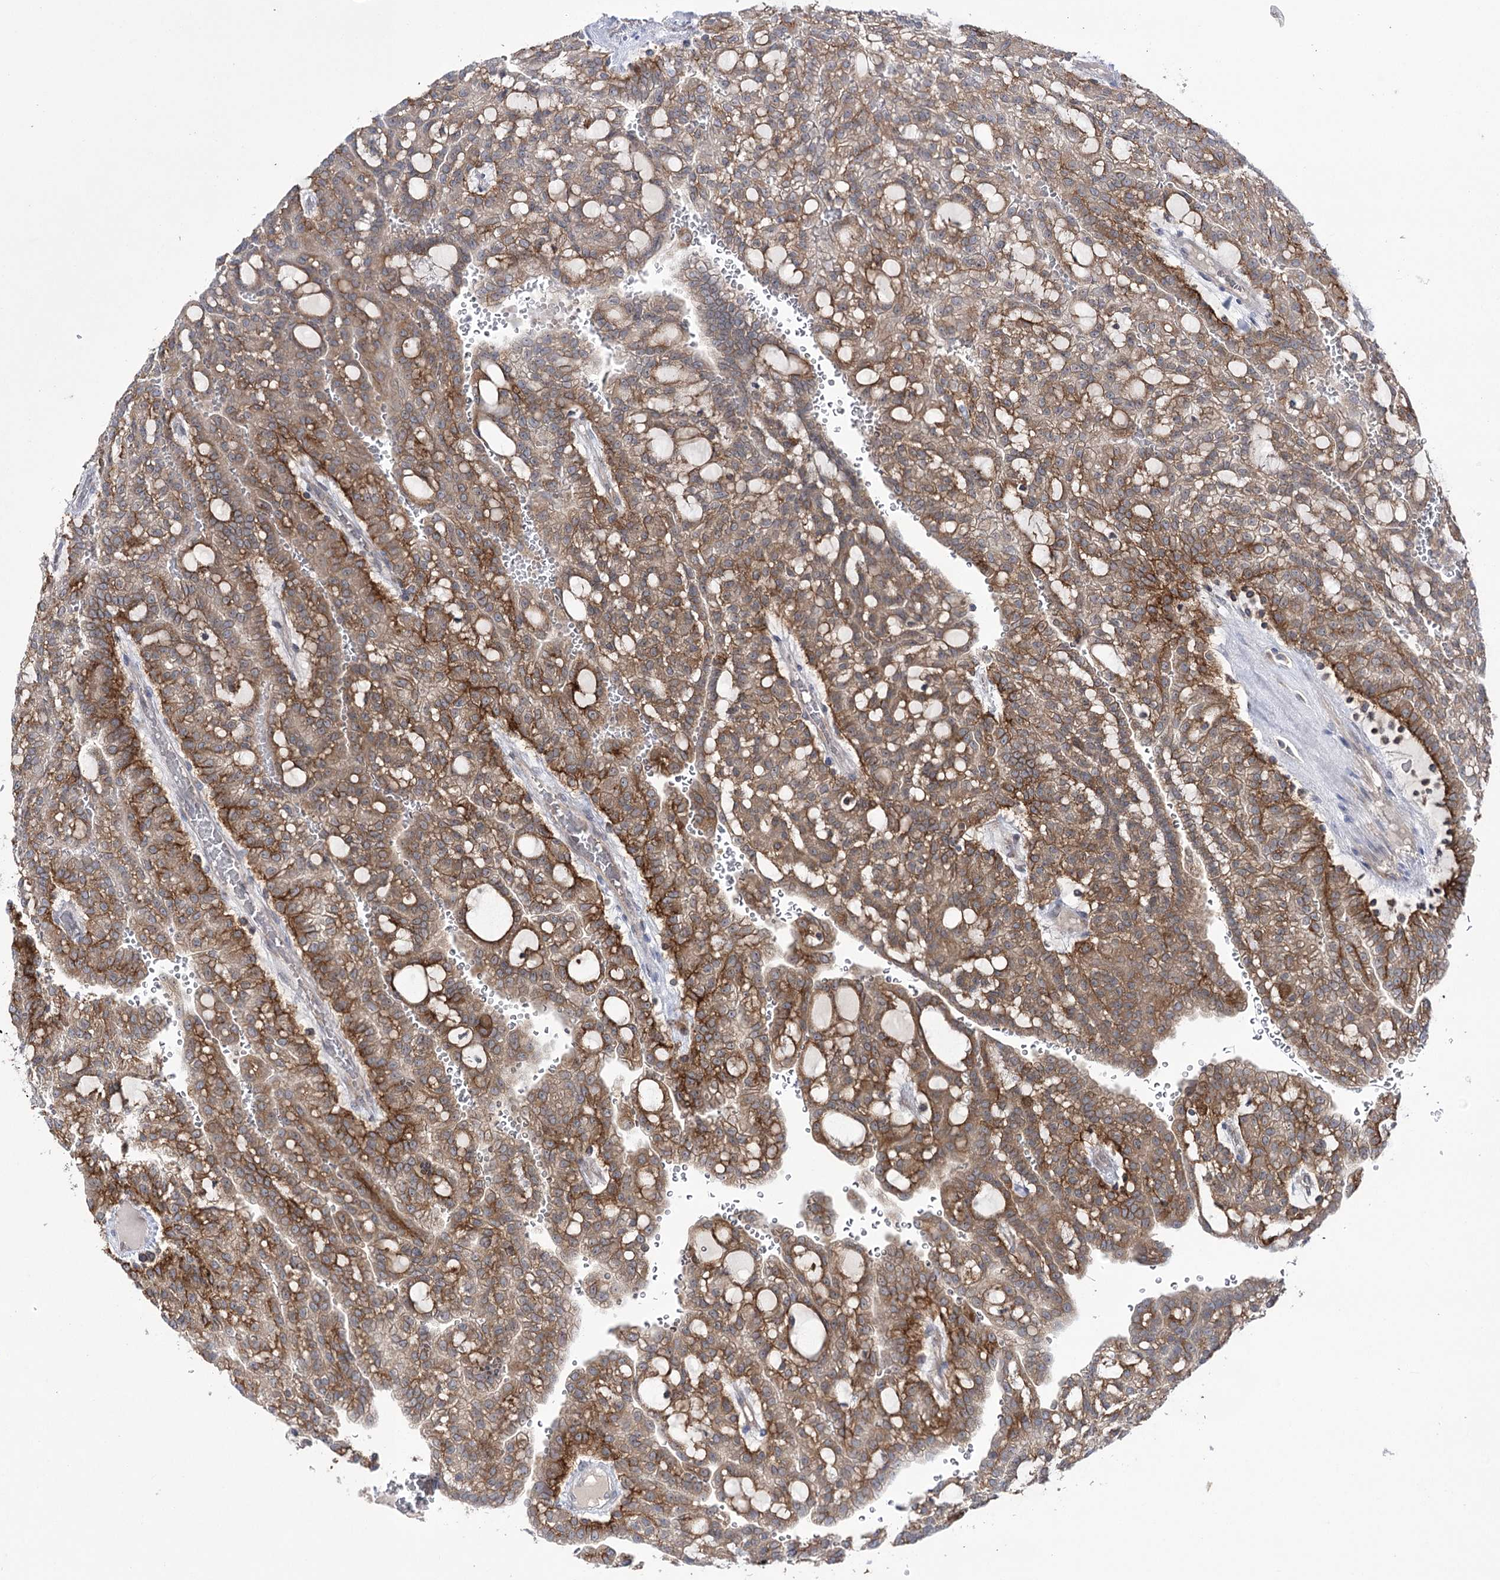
{"staining": {"intensity": "moderate", "quantity": ">75%", "location": "cytoplasmic/membranous"}, "tissue": "renal cancer", "cell_type": "Tumor cells", "image_type": "cancer", "snomed": [{"axis": "morphology", "description": "Adenocarcinoma, NOS"}, {"axis": "topography", "description": "Kidney"}], "caption": "Renal cancer (adenocarcinoma) stained with a protein marker demonstrates moderate staining in tumor cells.", "gene": "ZNF622", "patient": {"sex": "male", "age": 63}}